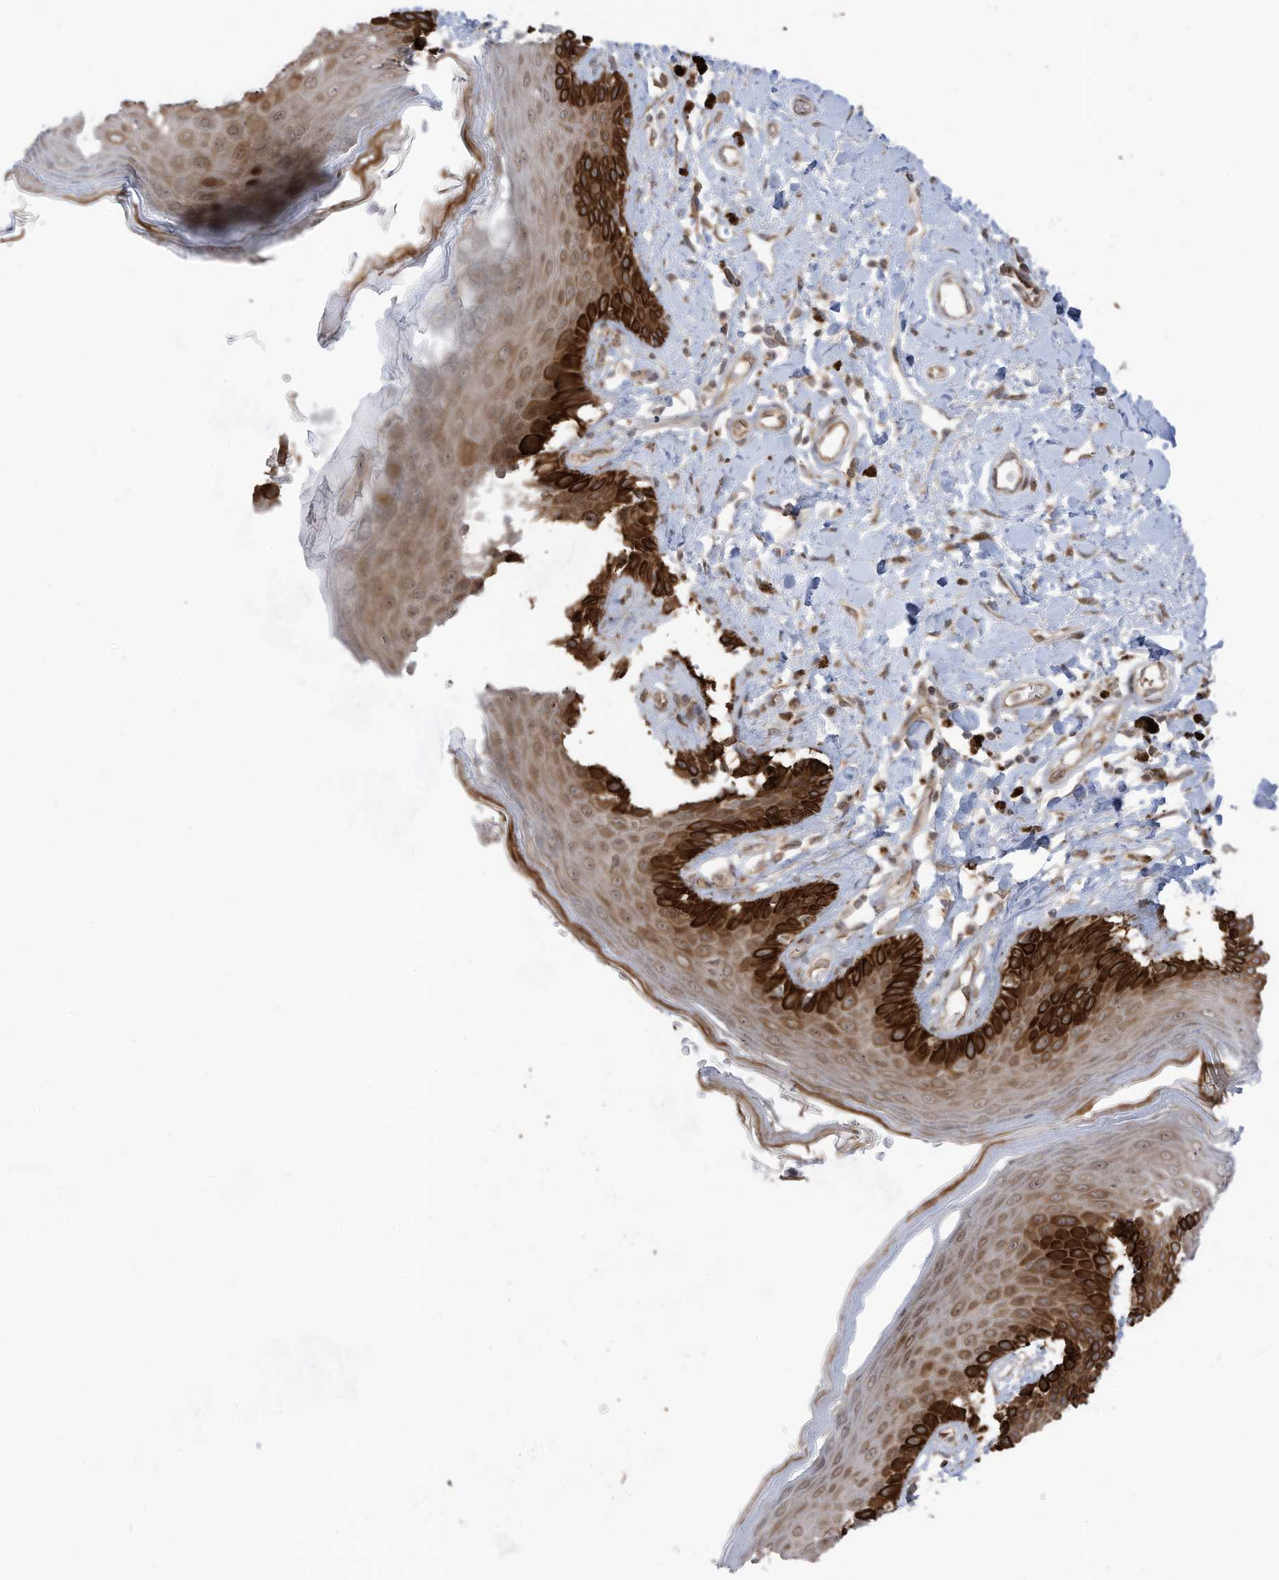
{"staining": {"intensity": "strong", "quantity": "25%-75%", "location": "cytoplasmic/membranous"}, "tissue": "skin", "cell_type": "Epidermal cells", "image_type": "normal", "snomed": [{"axis": "morphology", "description": "Normal tissue, NOS"}, {"axis": "topography", "description": "Anal"}], "caption": "Protein positivity by immunohistochemistry (IHC) demonstrates strong cytoplasmic/membranous staining in approximately 25%-75% of epidermal cells in normal skin.", "gene": "TRIM67", "patient": {"sex": "female", "age": 78}}